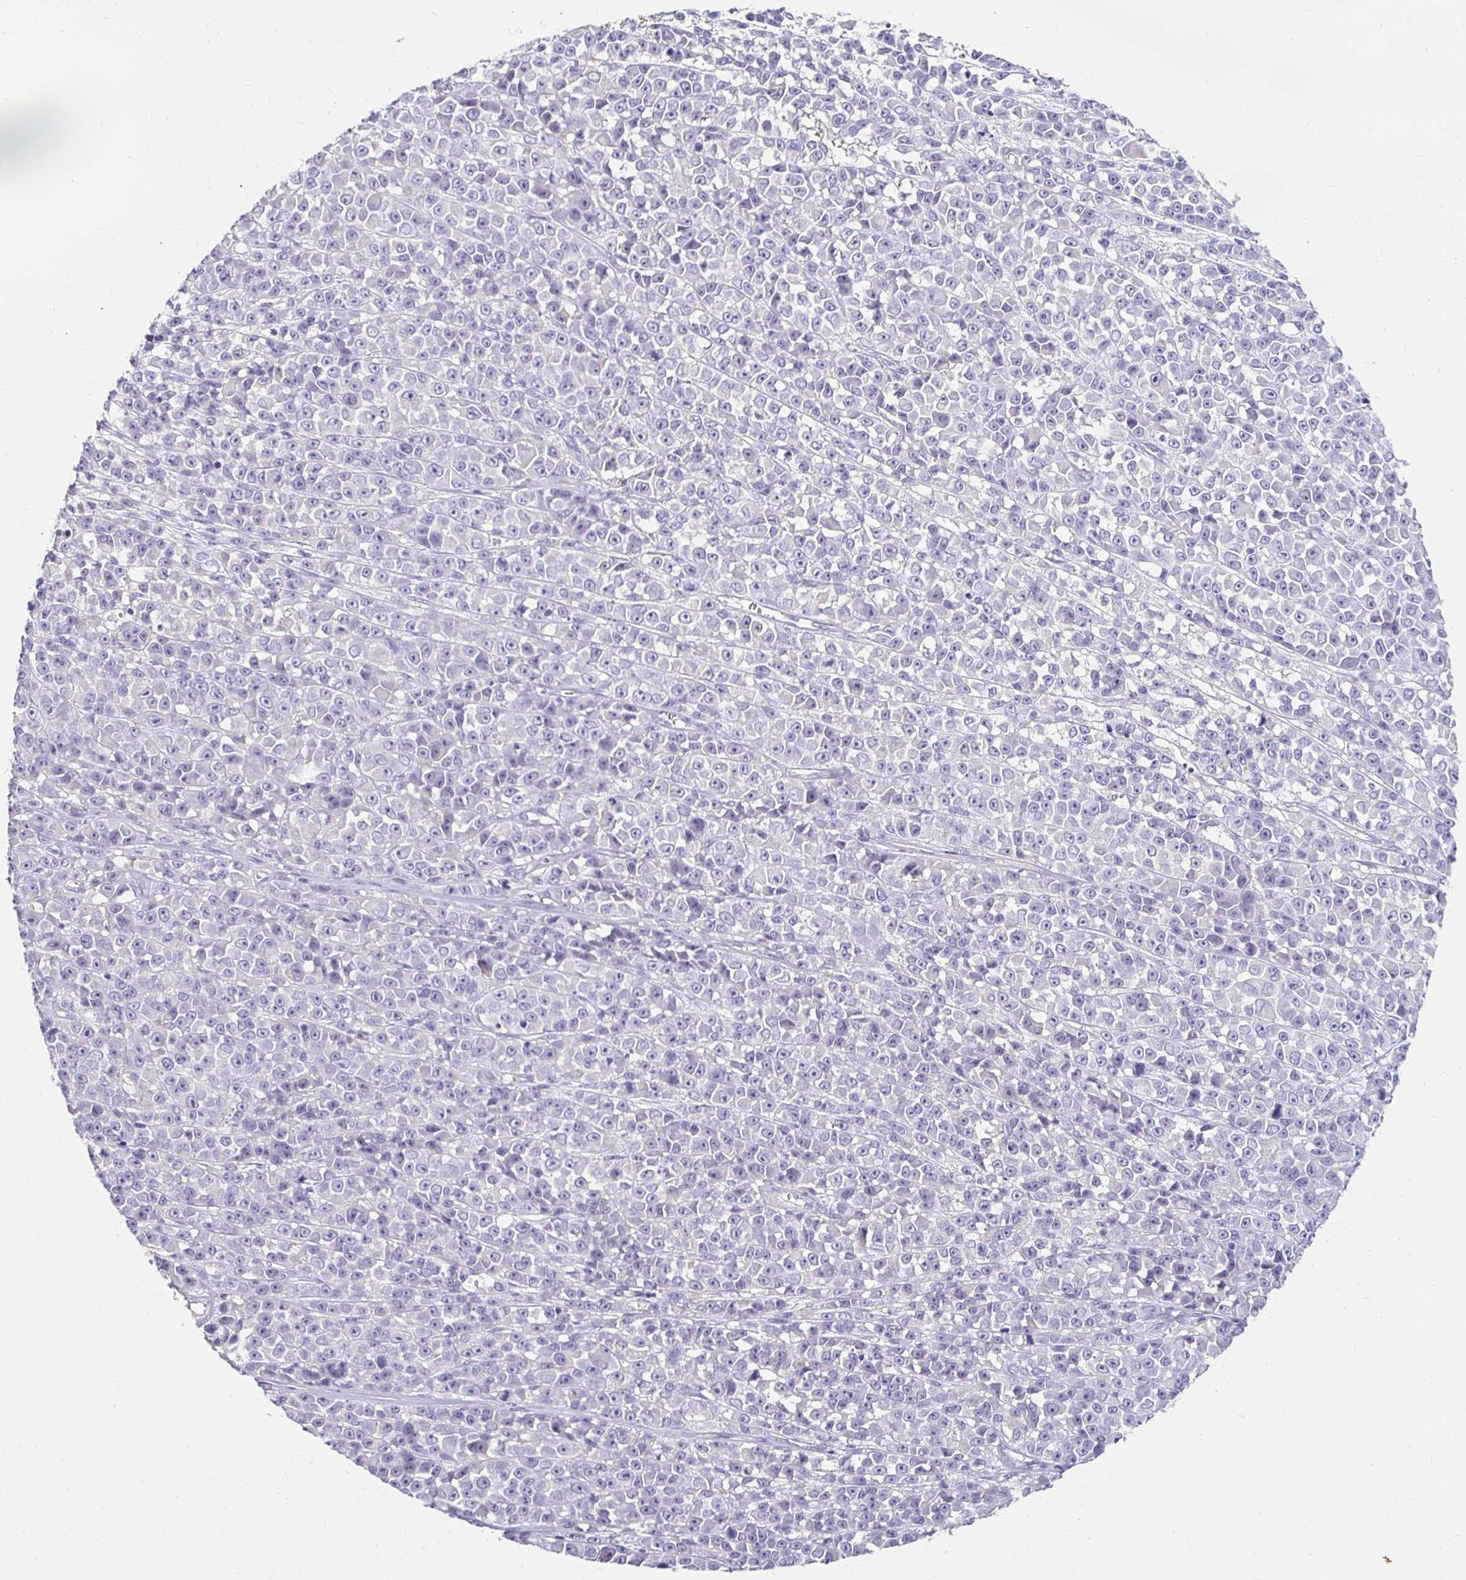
{"staining": {"intensity": "negative", "quantity": "none", "location": "none"}, "tissue": "melanoma", "cell_type": "Tumor cells", "image_type": "cancer", "snomed": [{"axis": "morphology", "description": "Malignant melanoma, NOS"}, {"axis": "topography", "description": "Skin"}, {"axis": "topography", "description": "Skin of back"}], "caption": "Immunohistochemistry photomicrograph of malignant melanoma stained for a protein (brown), which exhibits no staining in tumor cells.", "gene": "GK2", "patient": {"sex": "male", "age": 91}}